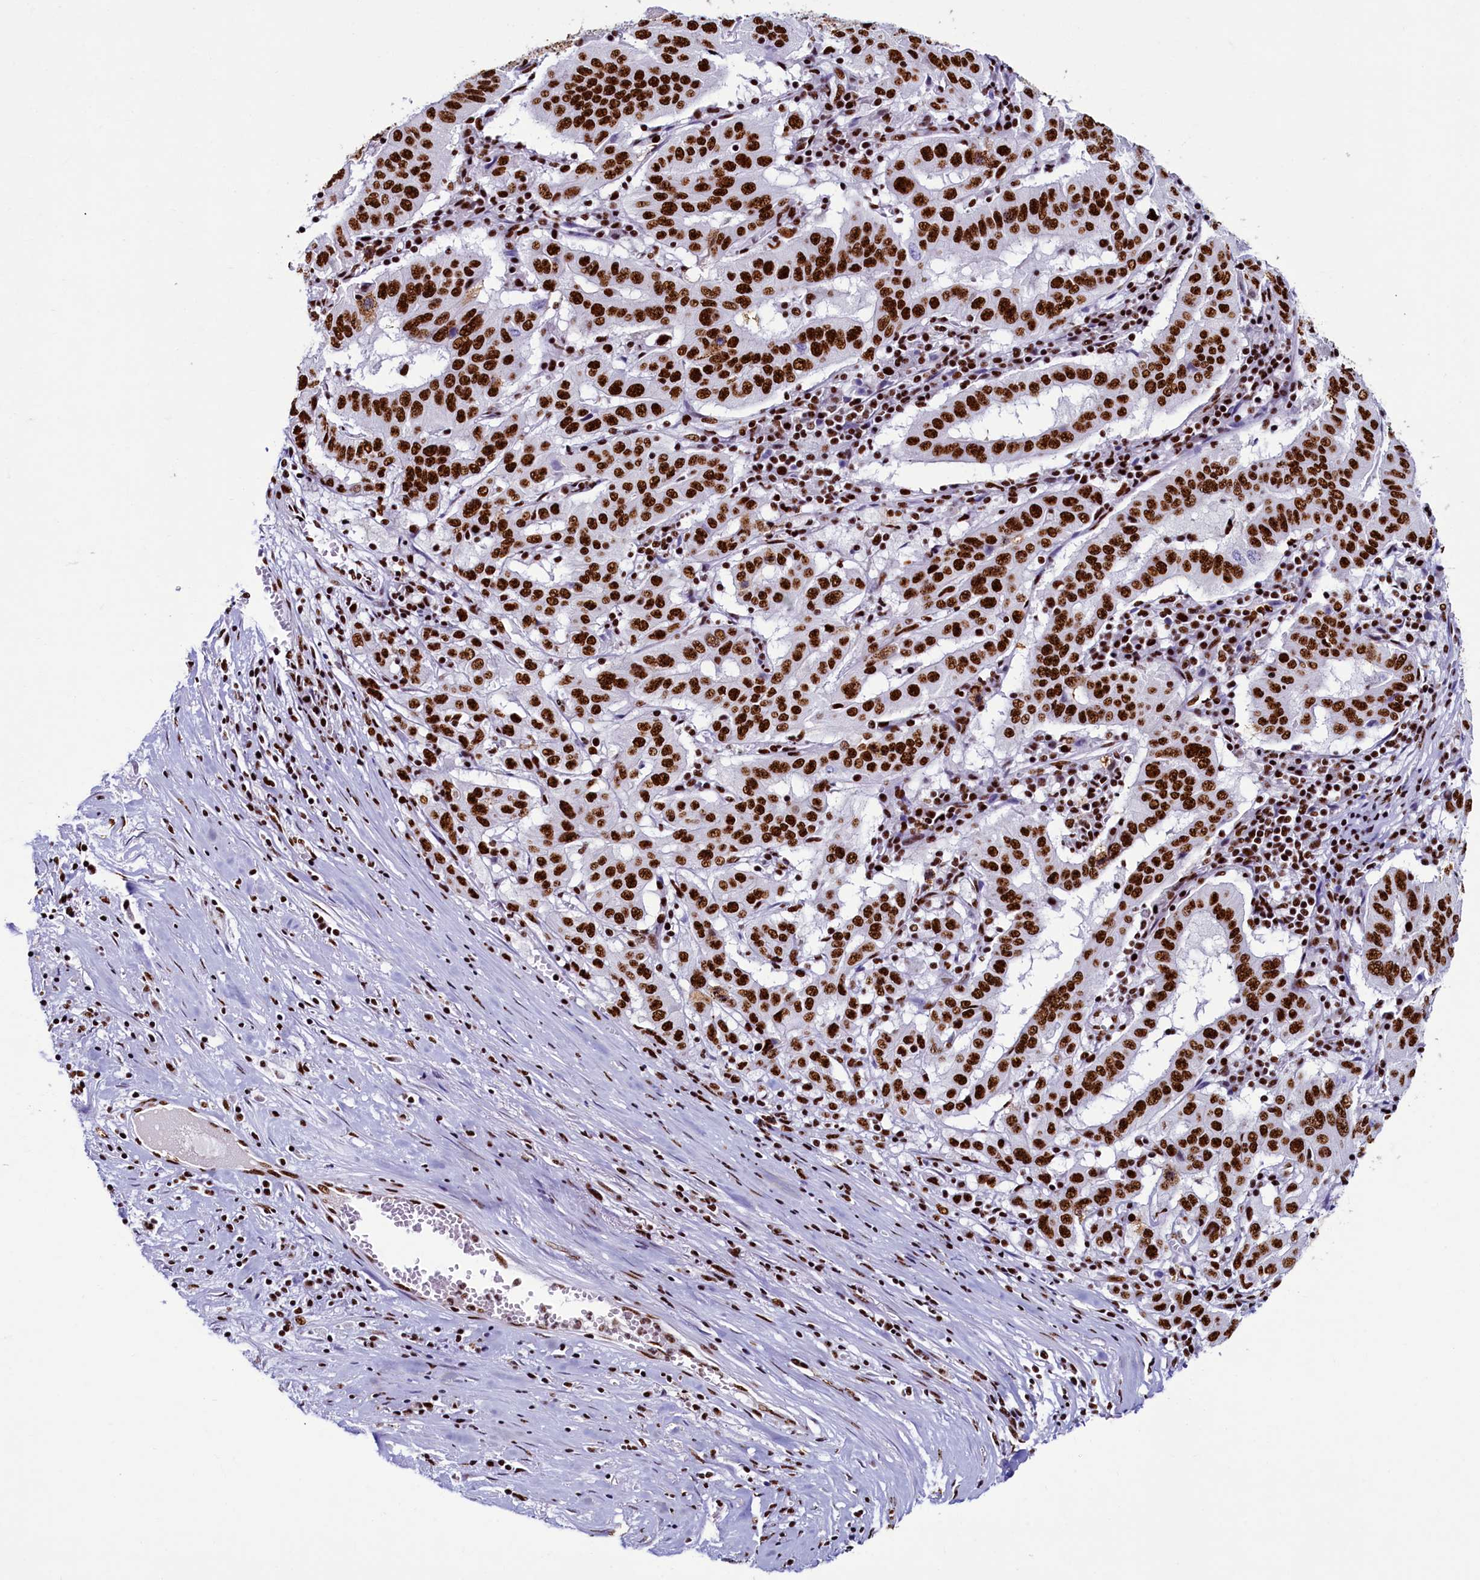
{"staining": {"intensity": "strong", "quantity": ">75%", "location": "nuclear"}, "tissue": "pancreatic cancer", "cell_type": "Tumor cells", "image_type": "cancer", "snomed": [{"axis": "morphology", "description": "Adenocarcinoma, NOS"}, {"axis": "topography", "description": "Pancreas"}], "caption": "A brown stain highlights strong nuclear staining of a protein in pancreatic cancer tumor cells. Nuclei are stained in blue.", "gene": "SRRM2", "patient": {"sex": "male", "age": 63}}